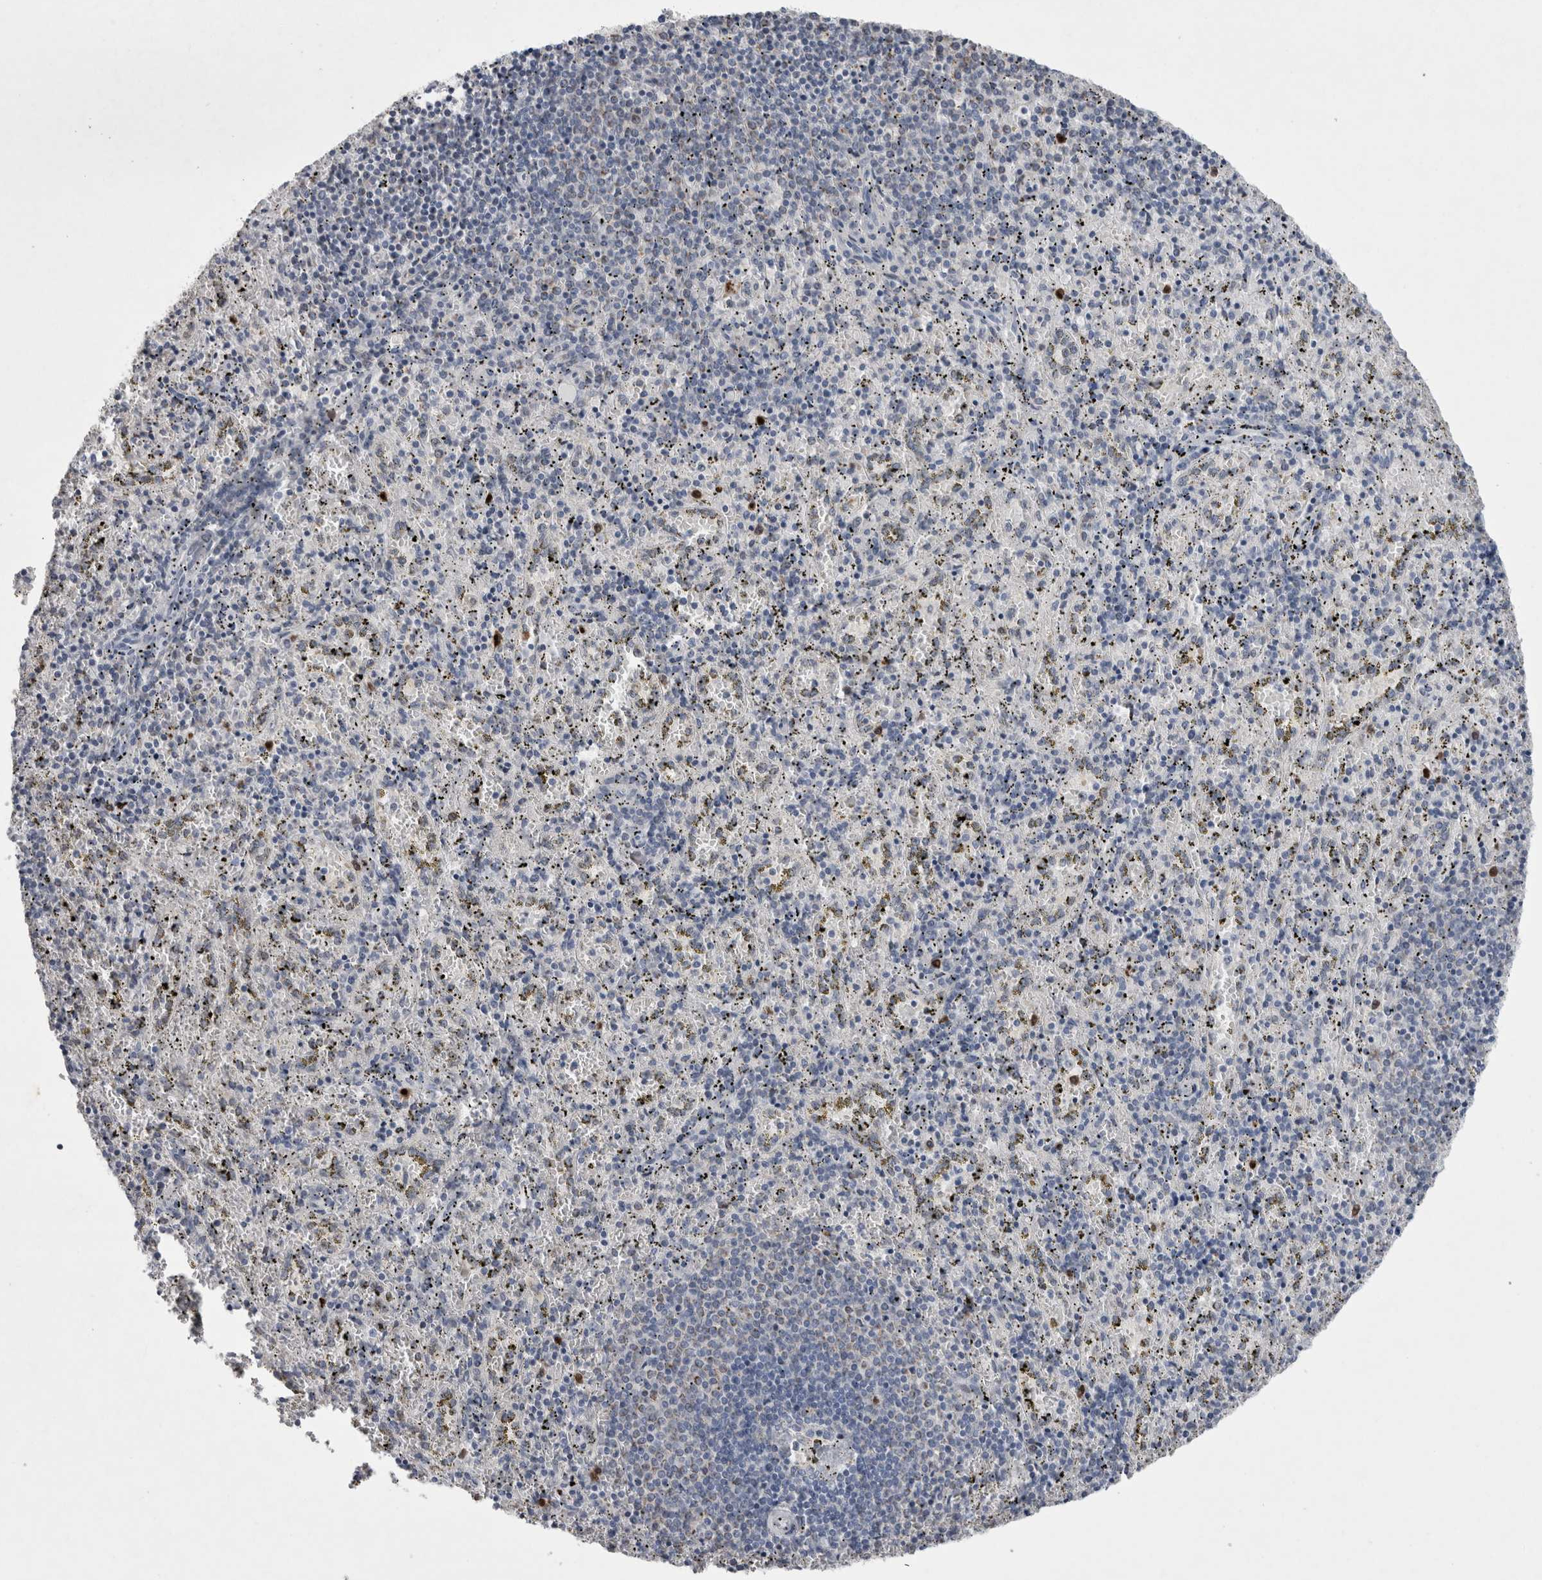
{"staining": {"intensity": "negative", "quantity": "none", "location": "none"}, "tissue": "spleen", "cell_type": "Cells in red pulp", "image_type": "normal", "snomed": [{"axis": "morphology", "description": "Normal tissue, NOS"}, {"axis": "topography", "description": "Spleen"}], "caption": "Human spleen stained for a protein using immunohistochemistry reveals no staining in cells in red pulp.", "gene": "AGMAT", "patient": {"sex": "male", "age": 11}}